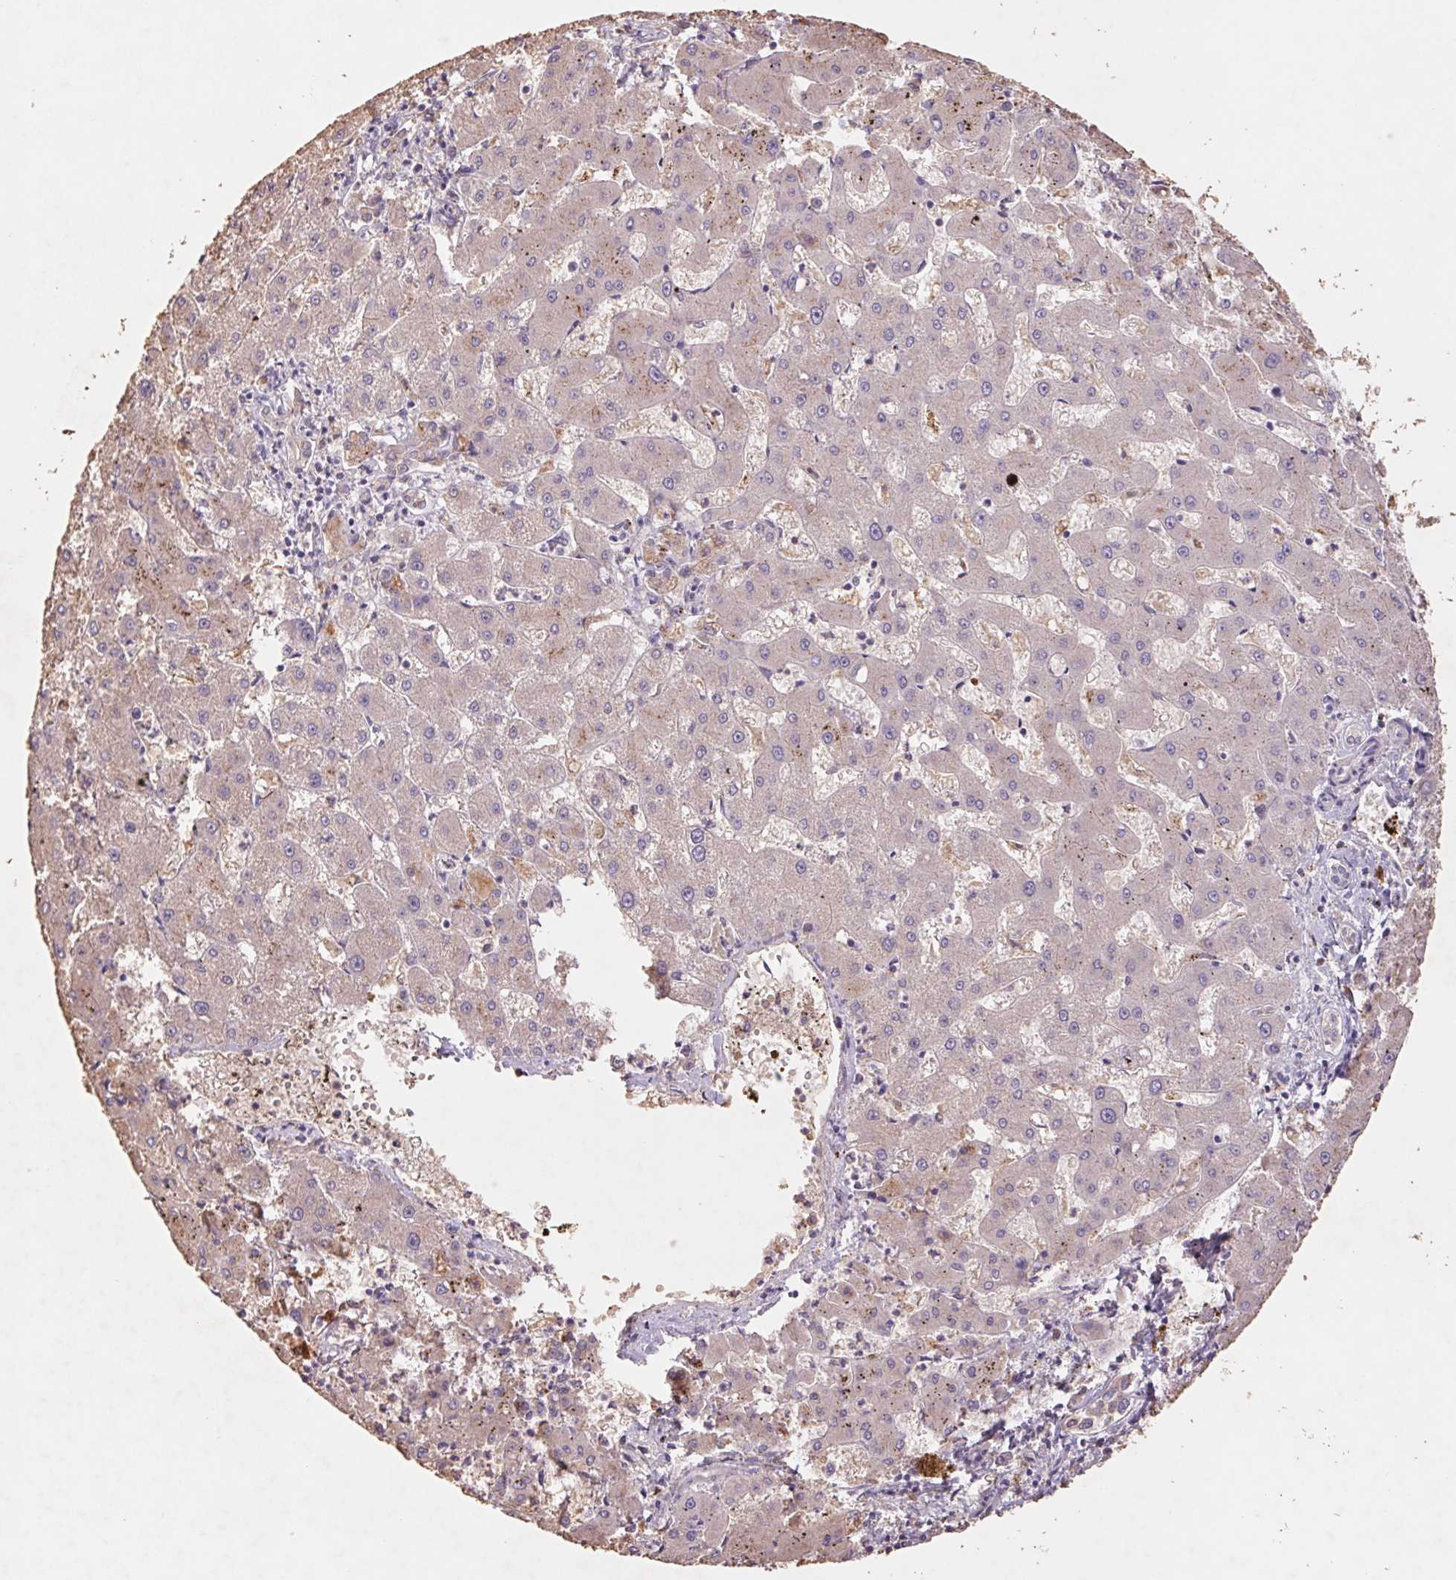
{"staining": {"intensity": "weak", "quantity": "25%-75%", "location": "cytoplasmic/membranous"}, "tissue": "liver cancer", "cell_type": "Tumor cells", "image_type": "cancer", "snomed": [{"axis": "morphology", "description": "Carcinoma, Hepatocellular, NOS"}, {"axis": "topography", "description": "Liver"}], "caption": "Immunohistochemical staining of human liver cancer (hepatocellular carcinoma) reveals weak cytoplasmic/membranous protein positivity in approximately 25%-75% of tumor cells.", "gene": "GRM2", "patient": {"sex": "male", "age": 67}}